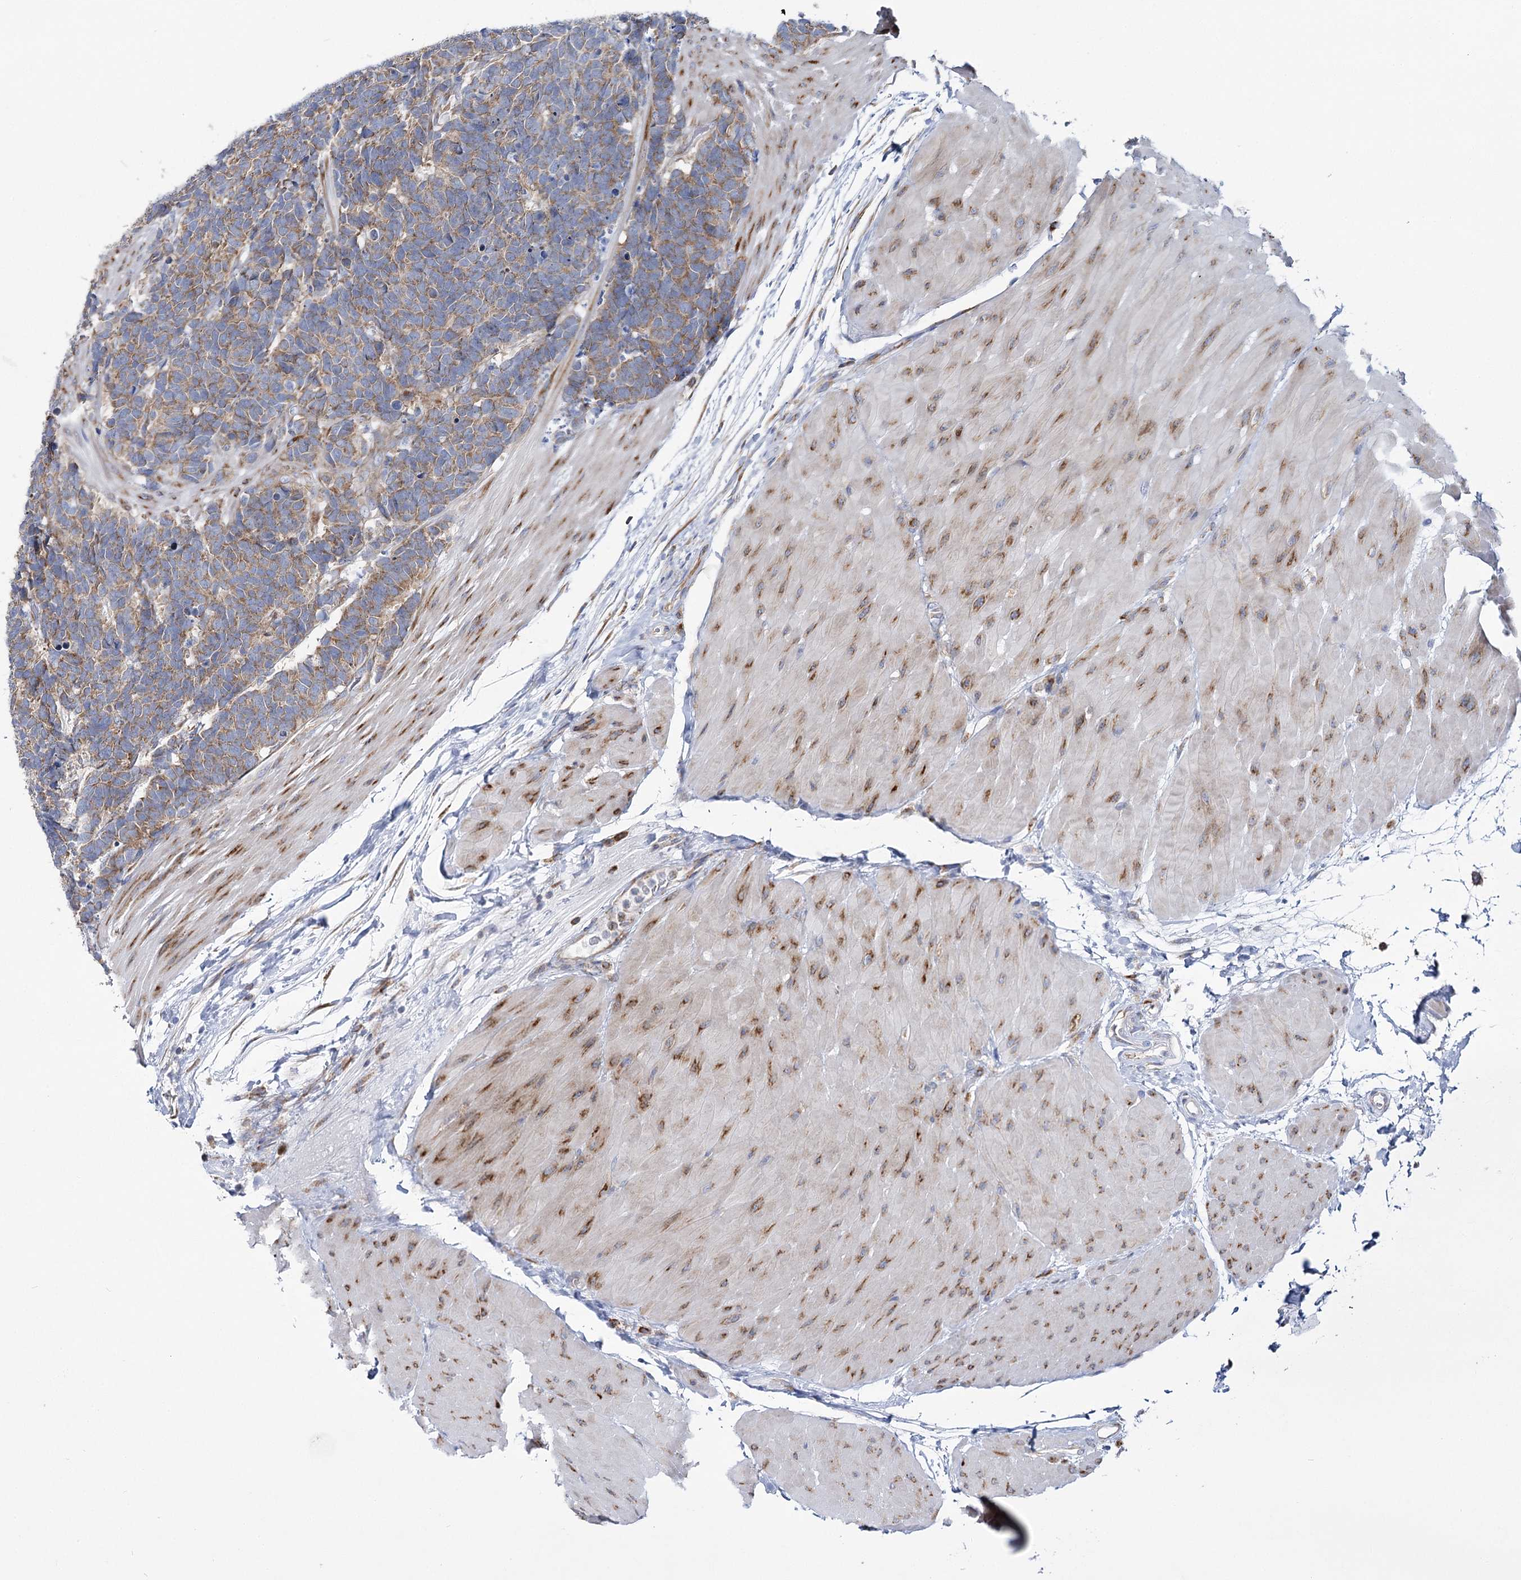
{"staining": {"intensity": "weak", "quantity": ">75%", "location": "cytoplasmic/membranous"}, "tissue": "carcinoid", "cell_type": "Tumor cells", "image_type": "cancer", "snomed": [{"axis": "morphology", "description": "Carcinoma, NOS"}, {"axis": "morphology", "description": "Carcinoid, malignant, NOS"}, {"axis": "topography", "description": "Urinary bladder"}], "caption": "An immunohistochemistry photomicrograph of neoplastic tissue is shown. Protein staining in brown highlights weak cytoplasmic/membranous positivity in carcinoid (malignant) within tumor cells.", "gene": "THUMPD3", "patient": {"sex": "male", "age": 57}}